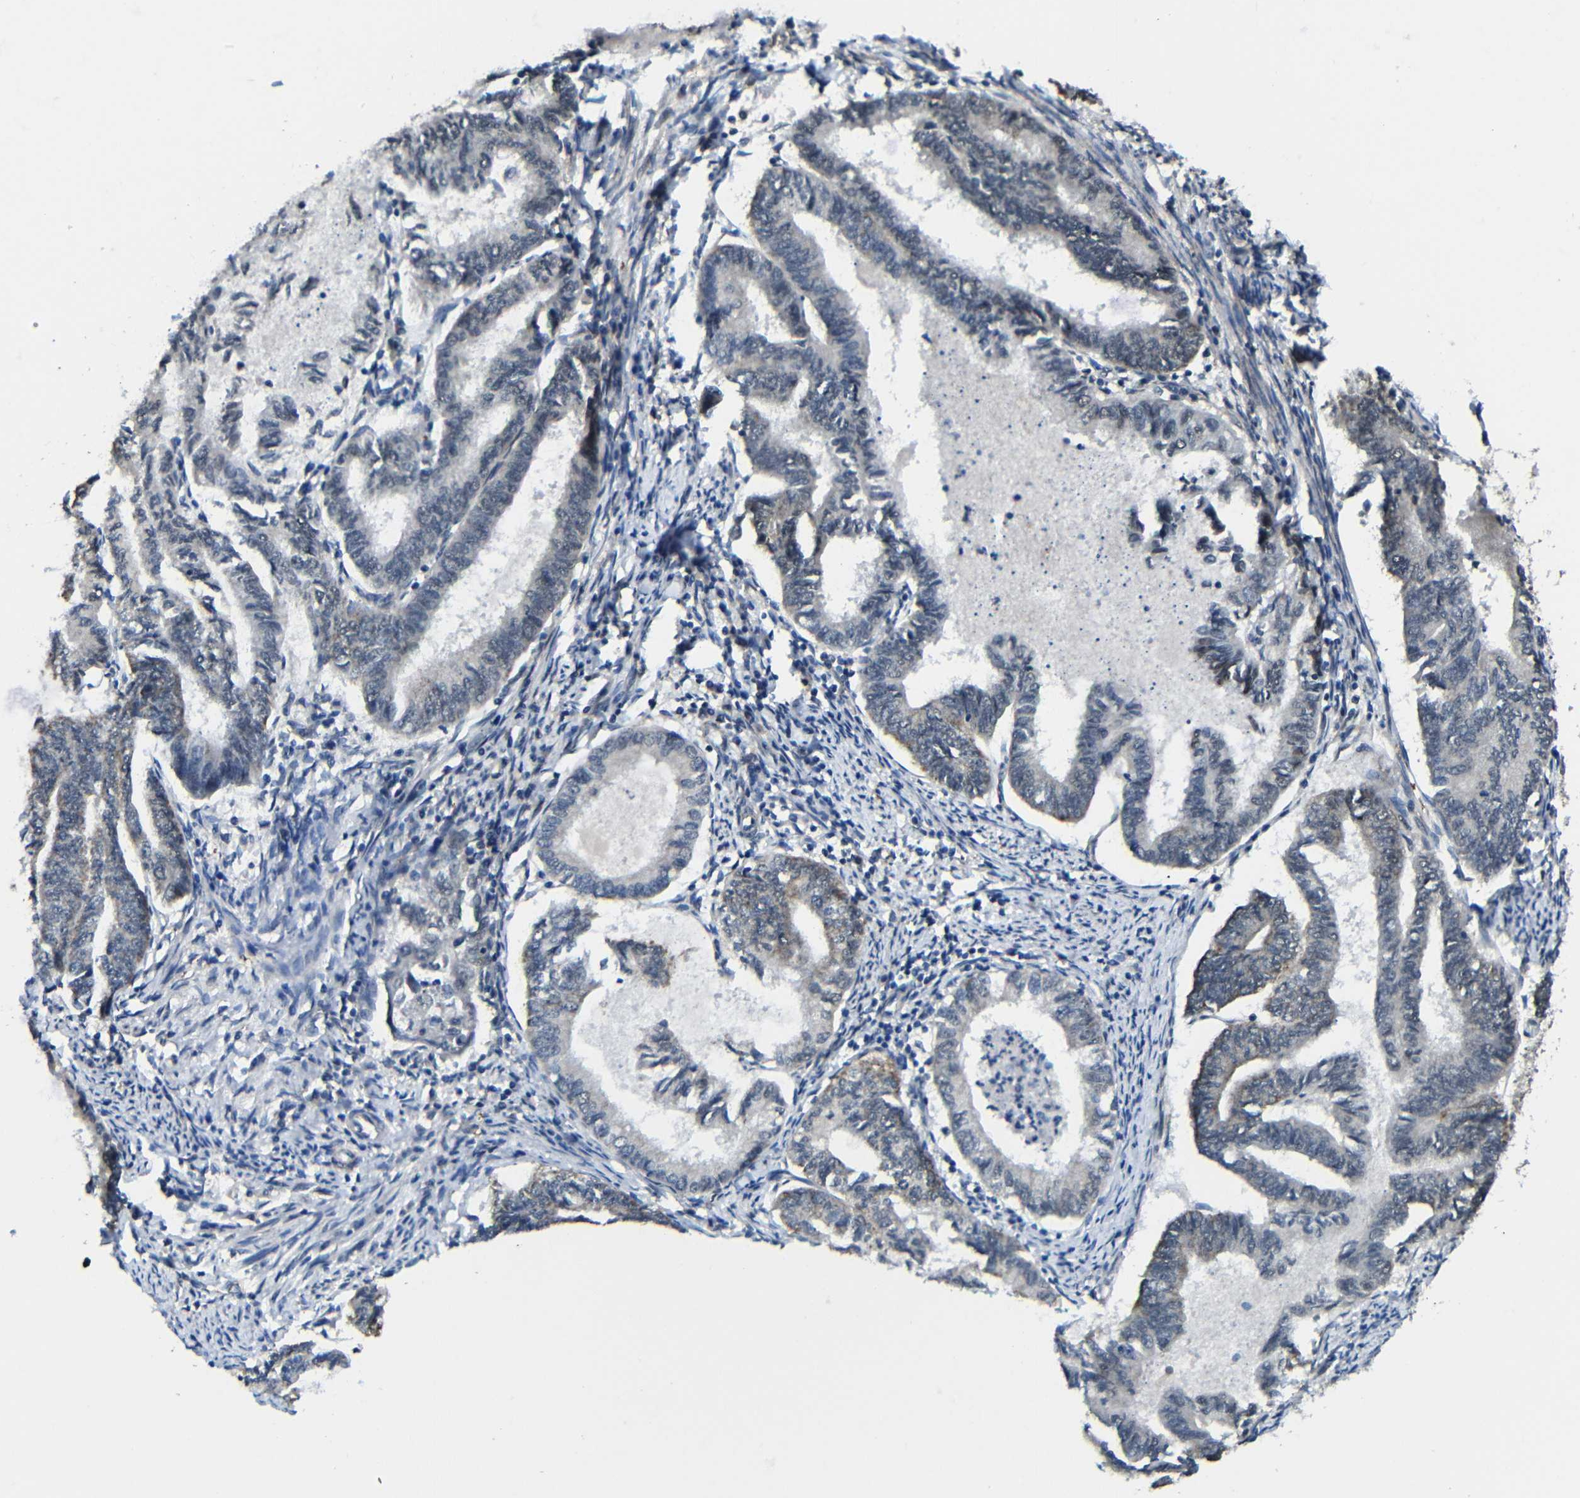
{"staining": {"intensity": "moderate", "quantity": "<25%", "location": "cytoplasmic/membranous"}, "tissue": "endometrial cancer", "cell_type": "Tumor cells", "image_type": "cancer", "snomed": [{"axis": "morphology", "description": "Adenocarcinoma, NOS"}, {"axis": "topography", "description": "Endometrium"}], "caption": "The micrograph shows staining of endometrial adenocarcinoma, revealing moderate cytoplasmic/membranous protein staining (brown color) within tumor cells. (Stains: DAB in brown, nuclei in blue, Microscopy: brightfield microscopy at high magnification).", "gene": "FAM172A", "patient": {"sex": "female", "age": 86}}